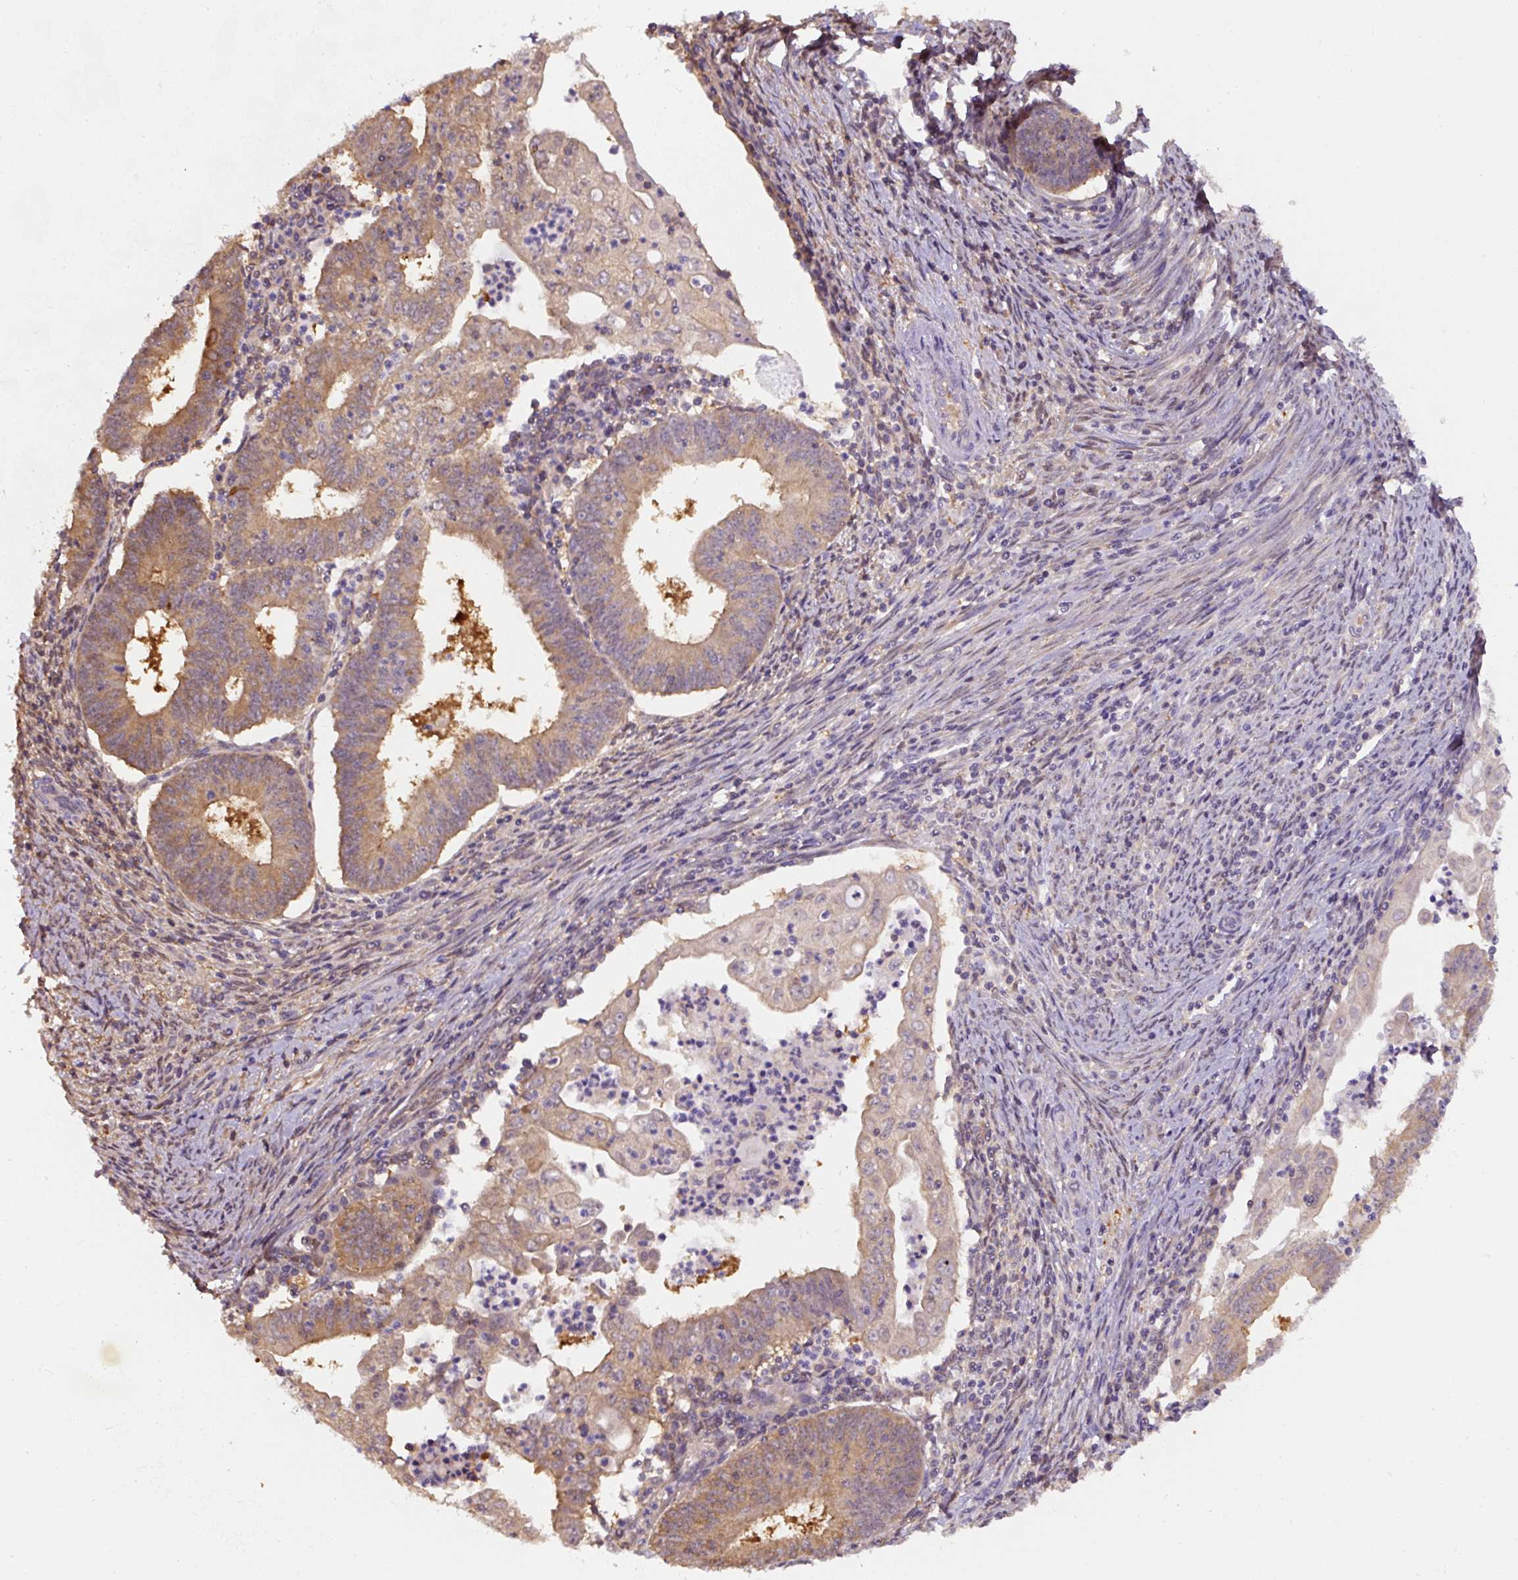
{"staining": {"intensity": "moderate", "quantity": ">75%", "location": "cytoplasmic/membranous"}, "tissue": "endometrial cancer", "cell_type": "Tumor cells", "image_type": "cancer", "snomed": [{"axis": "morphology", "description": "Adenocarcinoma, NOS"}, {"axis": "topography", "description": "Endometrium"}], "caption": "This image shows IHC staining of adenocarcinoma (endometrial), with medium moderate cytoplasmic/membranous expression in approximately >75% of tumor cells.", "gene": "ST13", "patient": {"sex": "female", "age": 60}}